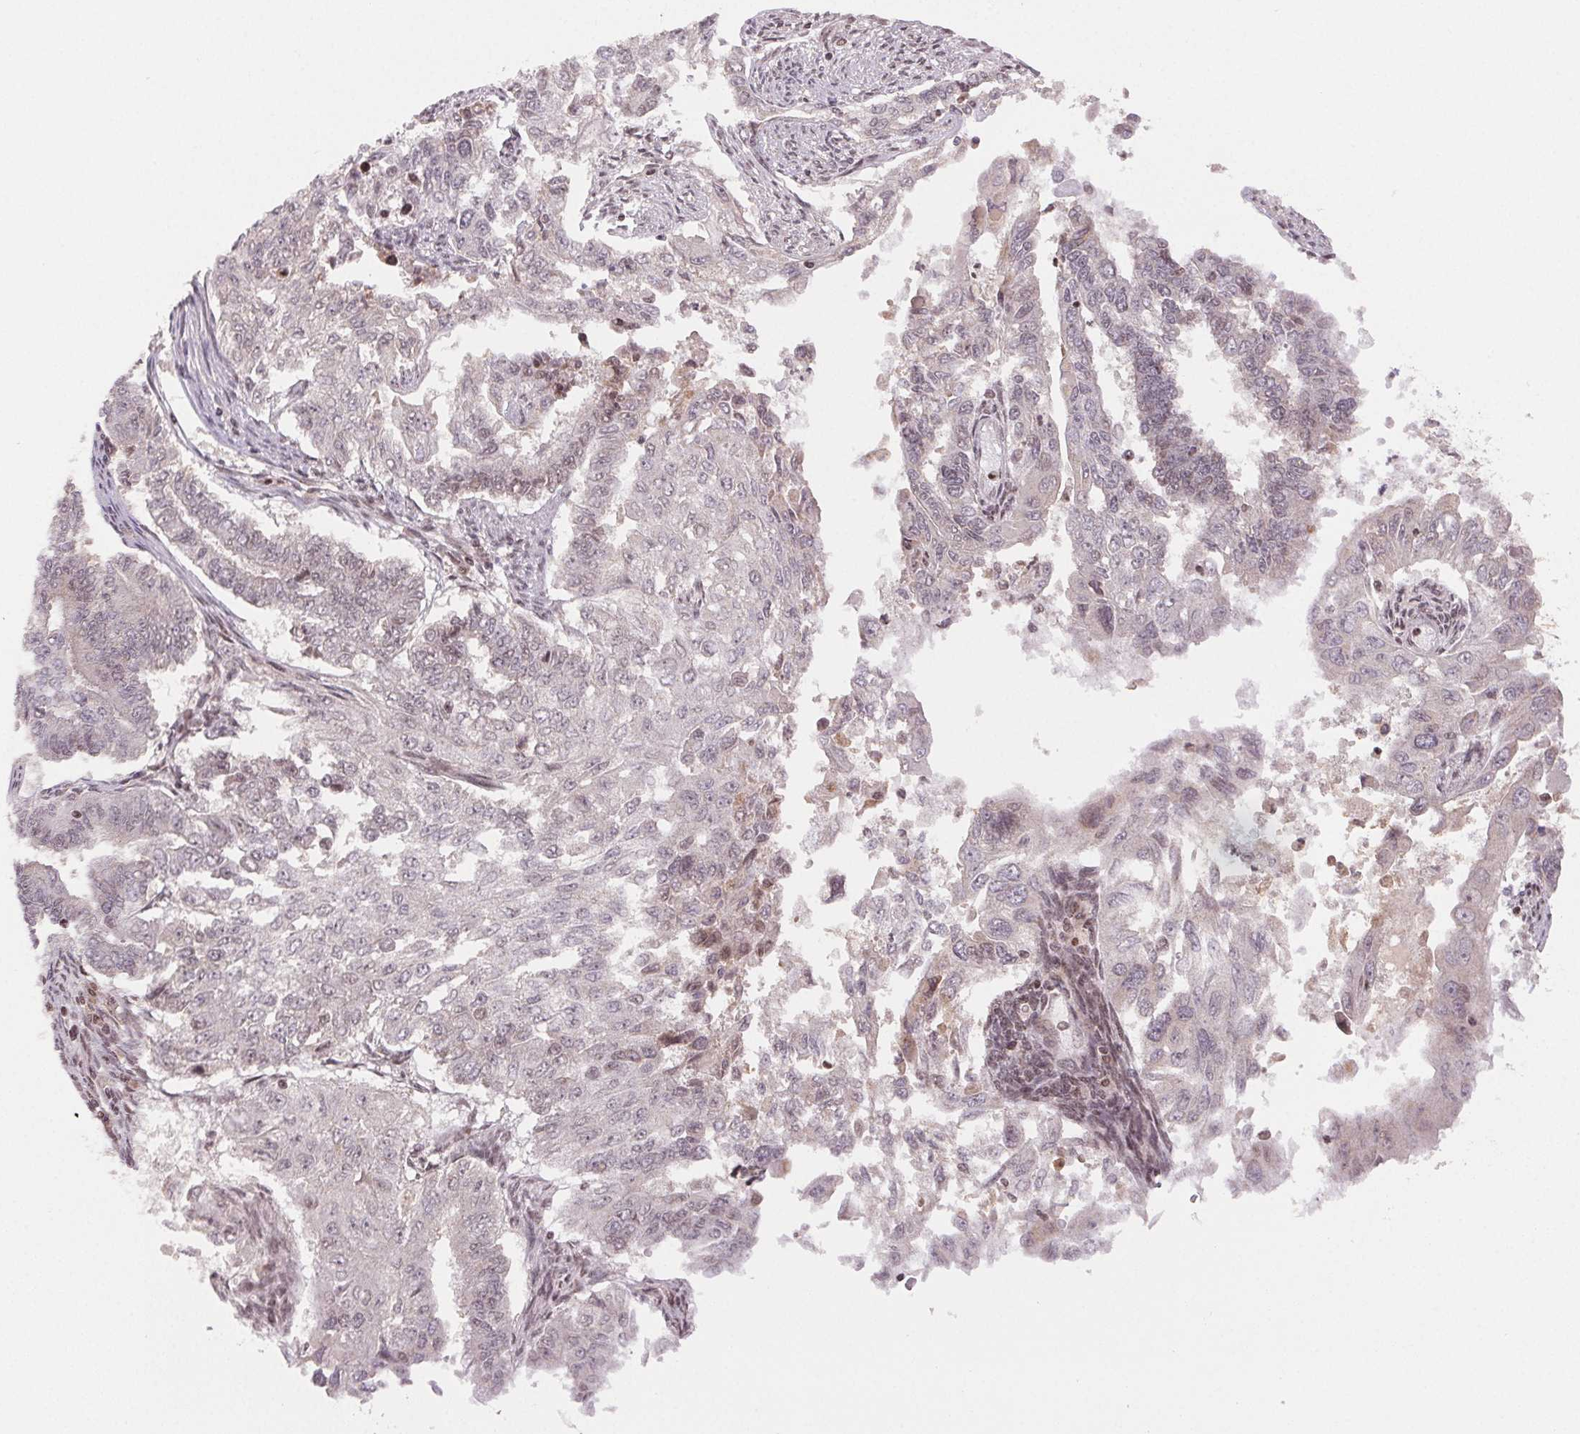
{"staining": {"intensity": "negative", "quantity": "none", "location": "none"}, "tissue": "endometrial cancer", "cell_type": "Tumor cells", "image_type": "cancer", "snomed": [{"axis": "morphology", "description": "Adenocarcinoma, NOS"}, {"axis": "topography", "description": "Uterus"}], "caption": "DAB immunohistochemical staining of human endometrial cancer (adenocarcinoma) demonstrates no significant expression in tumor cells.", "gene": "MAPKAPK2", "patient": {"sex": "female", "age": 59}}